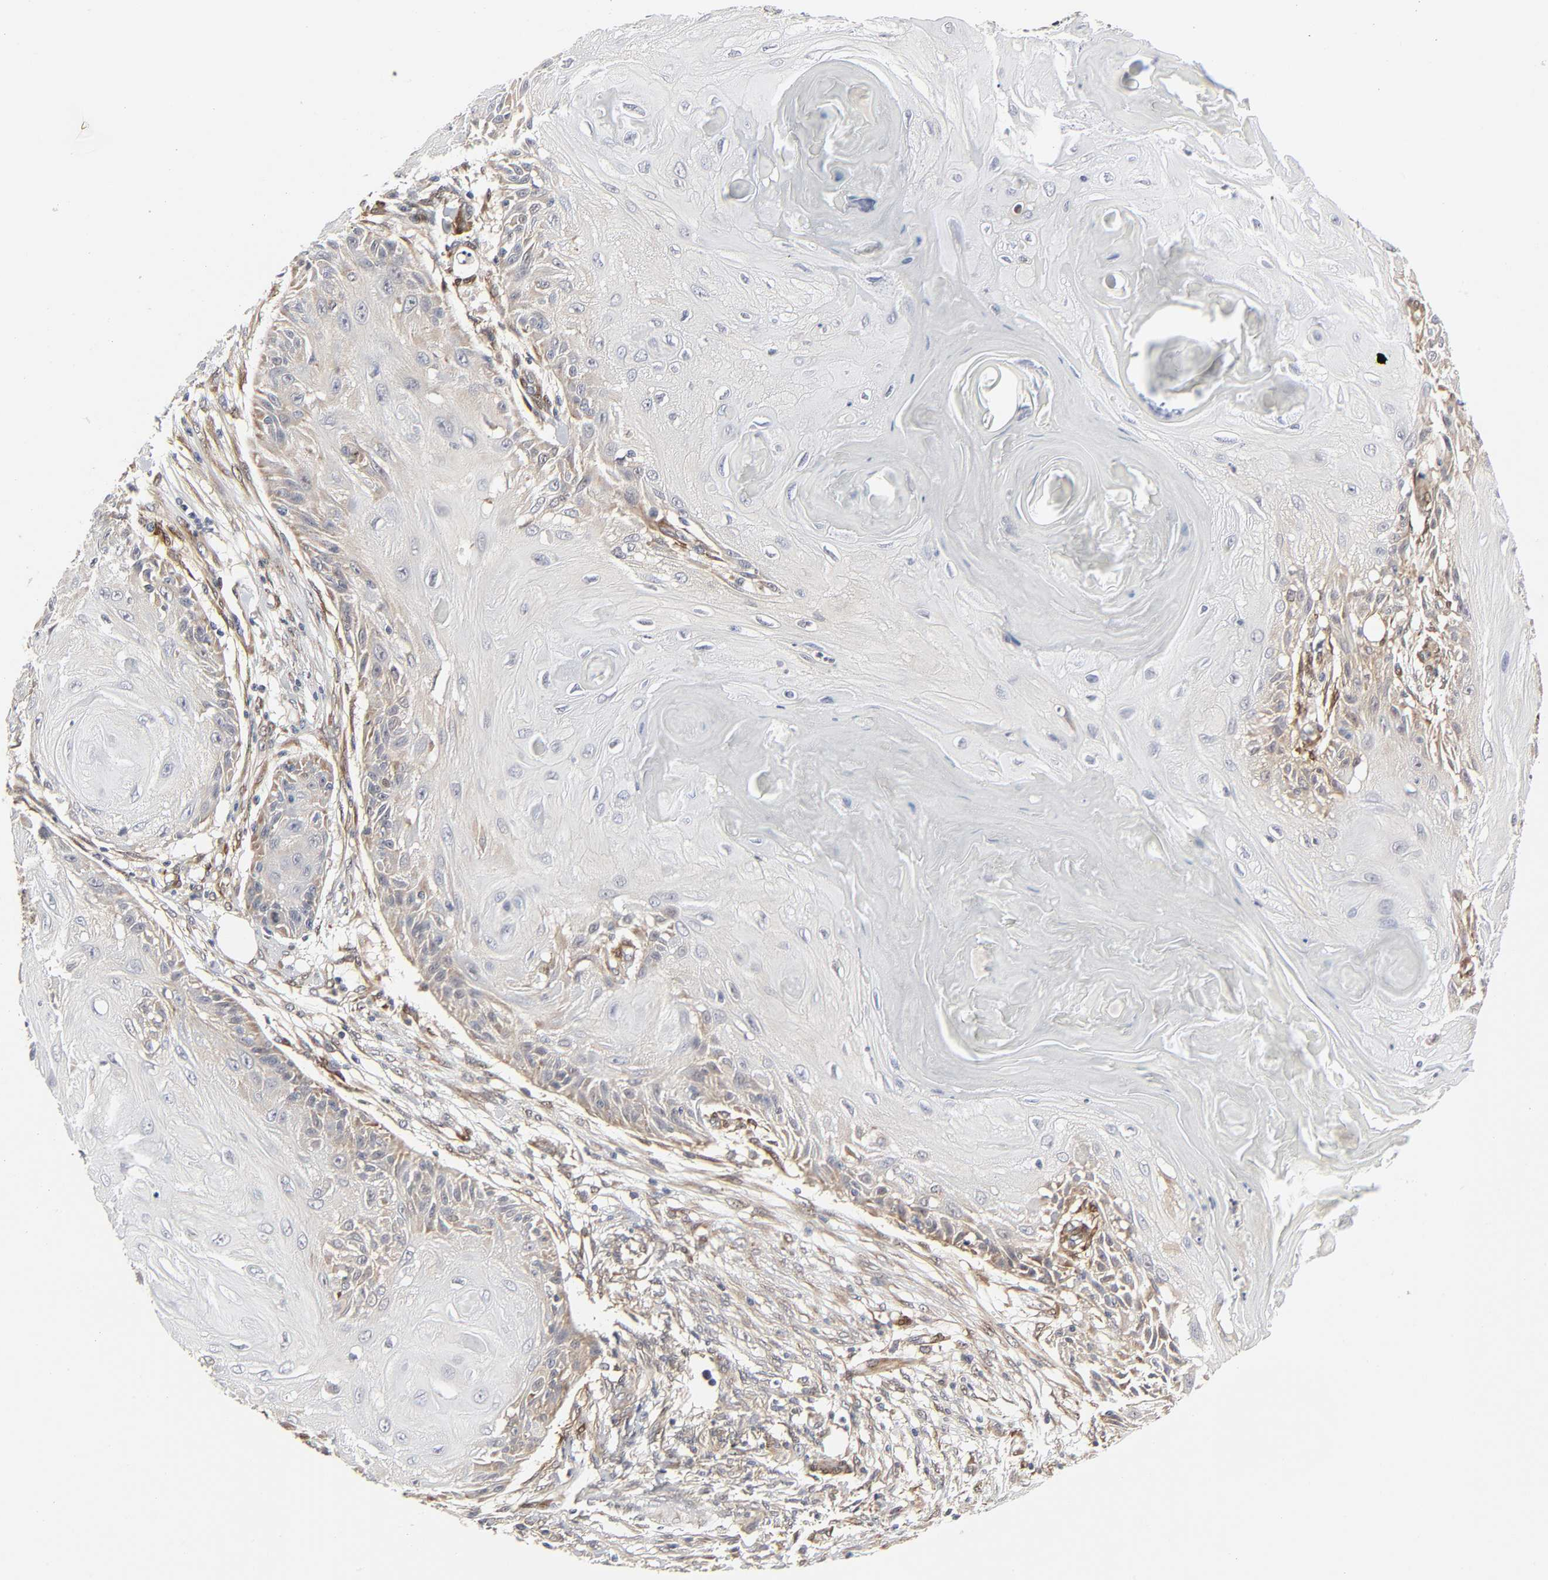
{"staining": {"intensity": "weak", "quantity": "<25%", "location": "cytoplasmic/membranous"}, "tissue": "skin cancer", "cell_type": "Tumor cells", "image_type": "cancer", "snomed": [{"axis": "morphology", "description": "Squamous cell carcinoma, NOS"}, {"axis": "topography", "description": "Skin"}], "caption": "DAB (3,3'-diaminobenzidine) immunohistochemical staining of skin cancer reveals no significant expression in tumor cells.", "gene": "PTEN", "patient": {"sex": "female", "age": 88}}